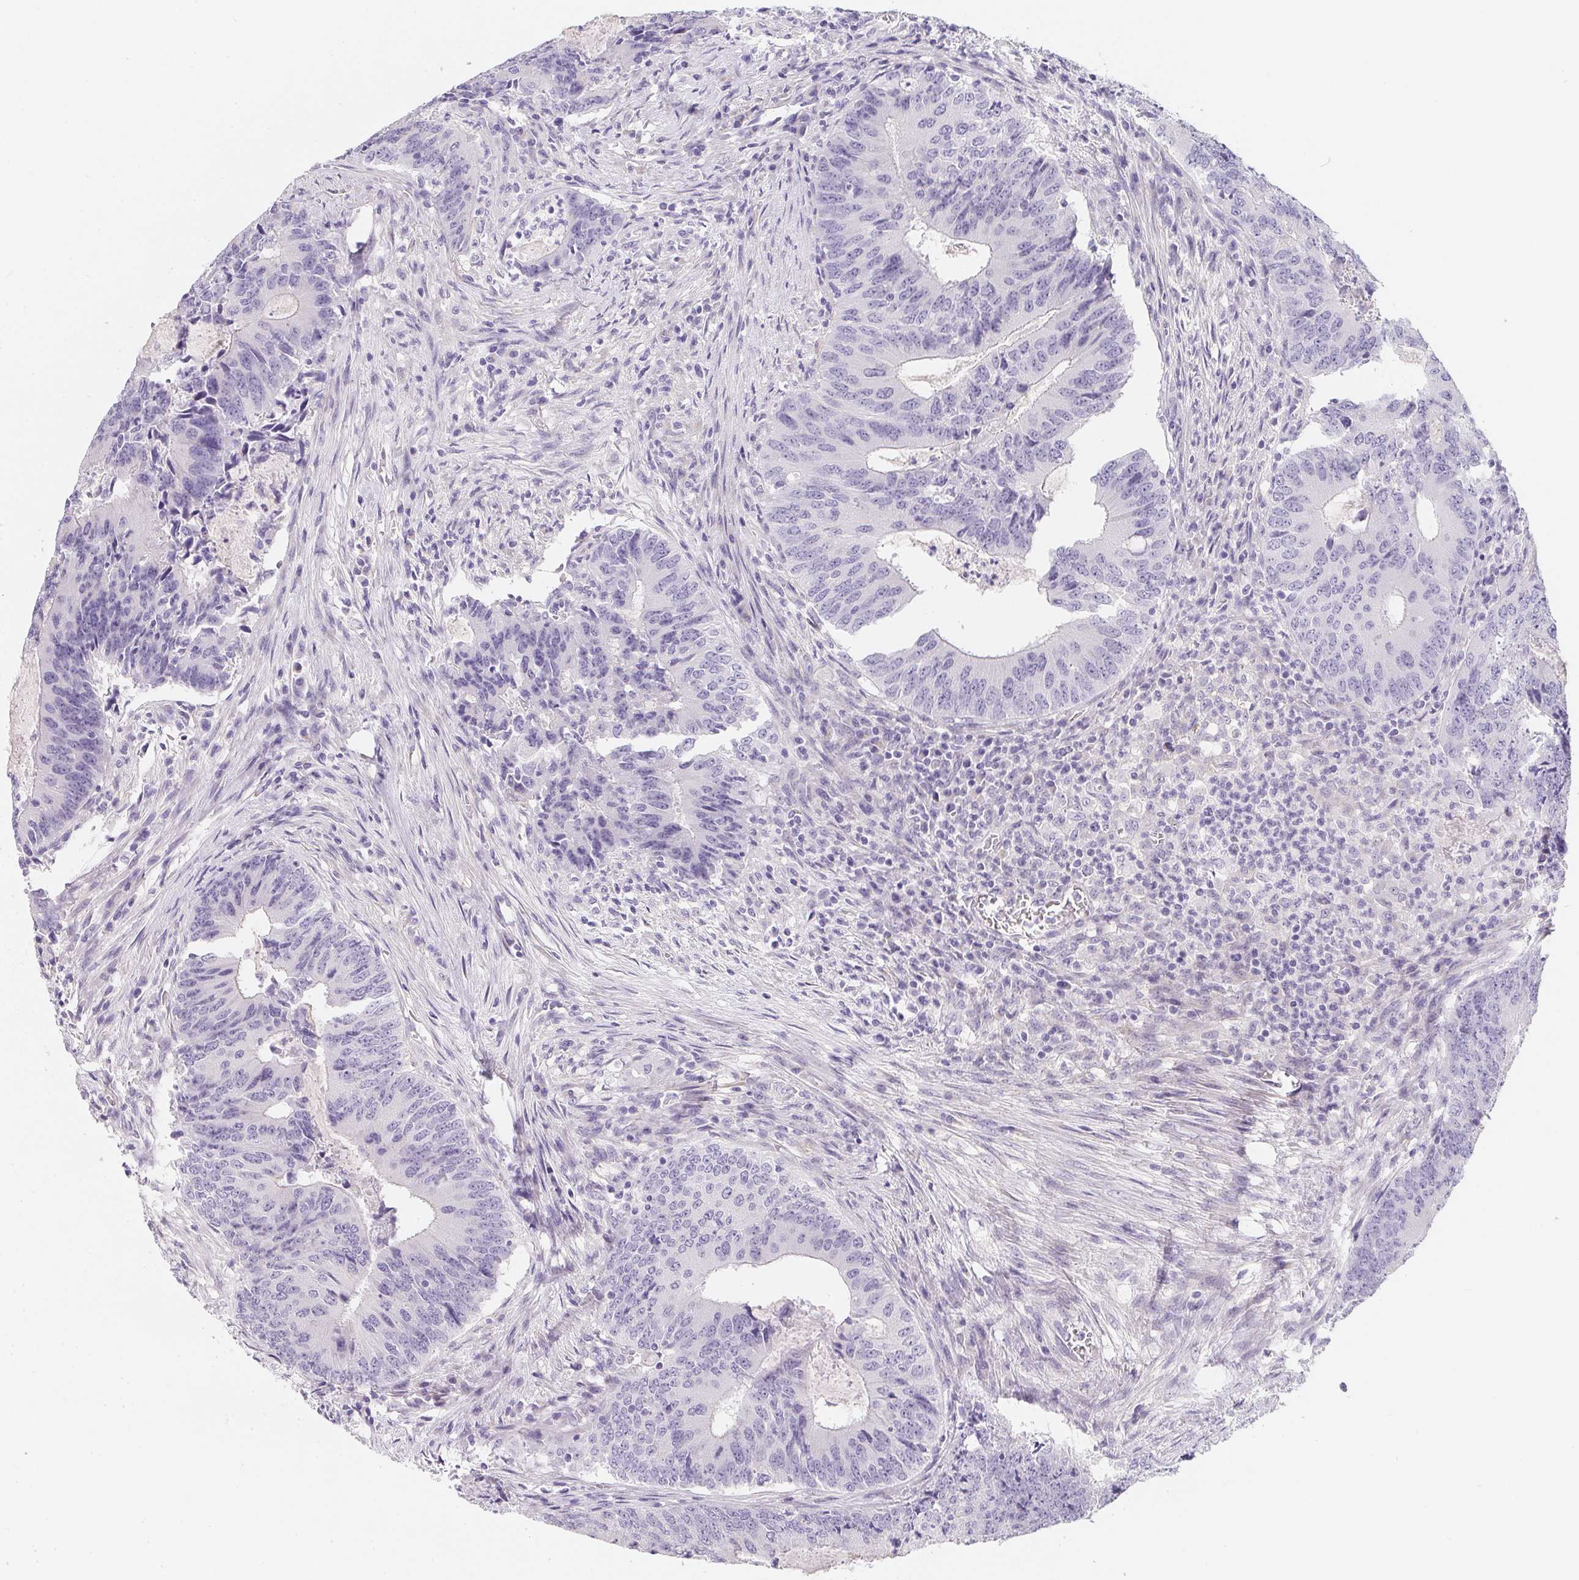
{"staining": {"intensity": "negative", "quantity": "none", "location": "none"}, "tissue": "colorectal cancer", "cell_type": "Tumor cells", "image_type": "cancer", "snomed": [{"axis": "morphology", "description": "Adenocarcinoma, NOS"}, {"axis": "topography", "description": "Colon"}], "caption": "Human colorectal cancer stained for a protein using immunohistochemistry displays no expression in tumor cells.", "gene": "MAP1A", "patient": {"sex": "male", "age": 67}}